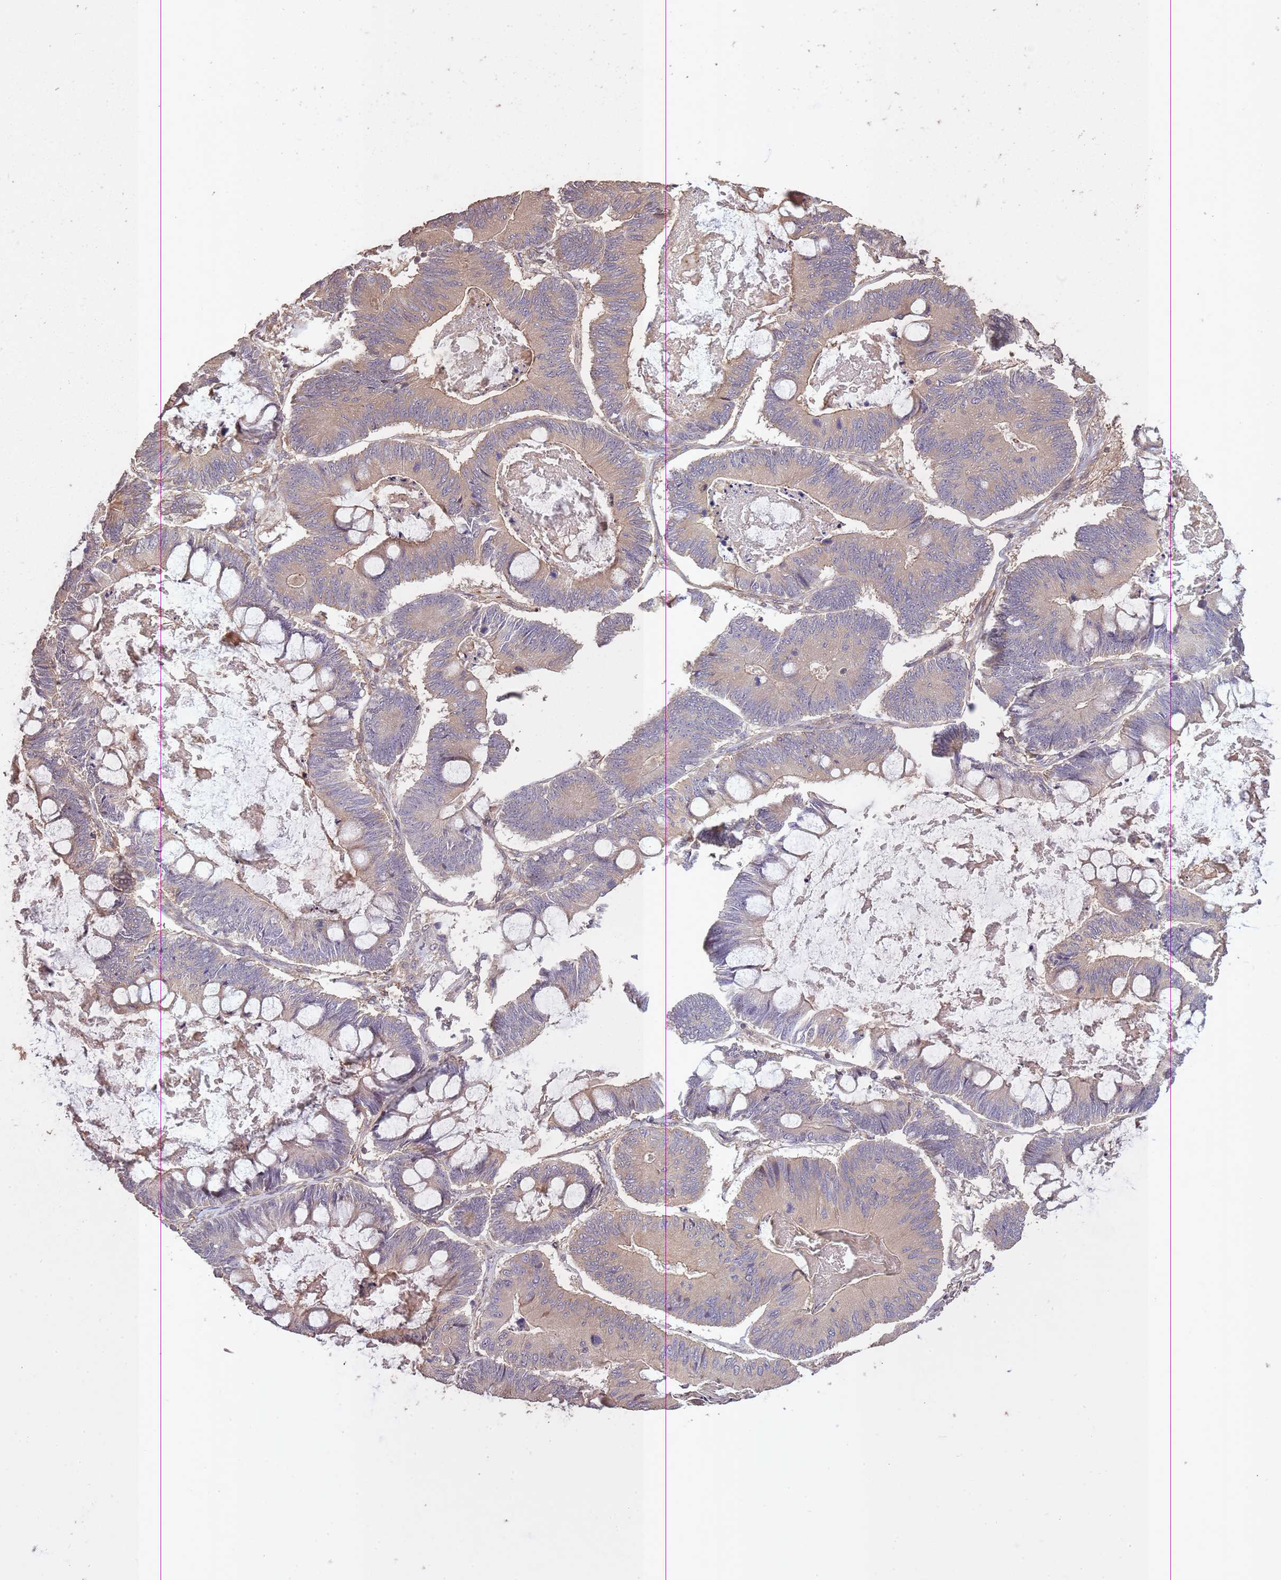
{"staining": {"intensity": "weak", "quantity": ">75%", "location": "cytoplasmic/membranous"}, "tissue": "ovarian cancer", "cell_type": "Tumor cells", "image_type": "cancer", "snomed": [{"axis": "morphology", "description": "Cystadenocarcinoma, mucinous, NOS"}, {"axis": "topography", "description": "Ovary"}], "caption": "An immunohistochemistry (IHC) histopathology image of neoplastic tissue is shown. Protein staining in brown highlights weak cytoplasmic/membranous positivity in mucinous cystadenocarcinoma (ovarian) within tumor cells.", "gene": "ARMH3", "patient": {"sex": "female", "age": 61}}